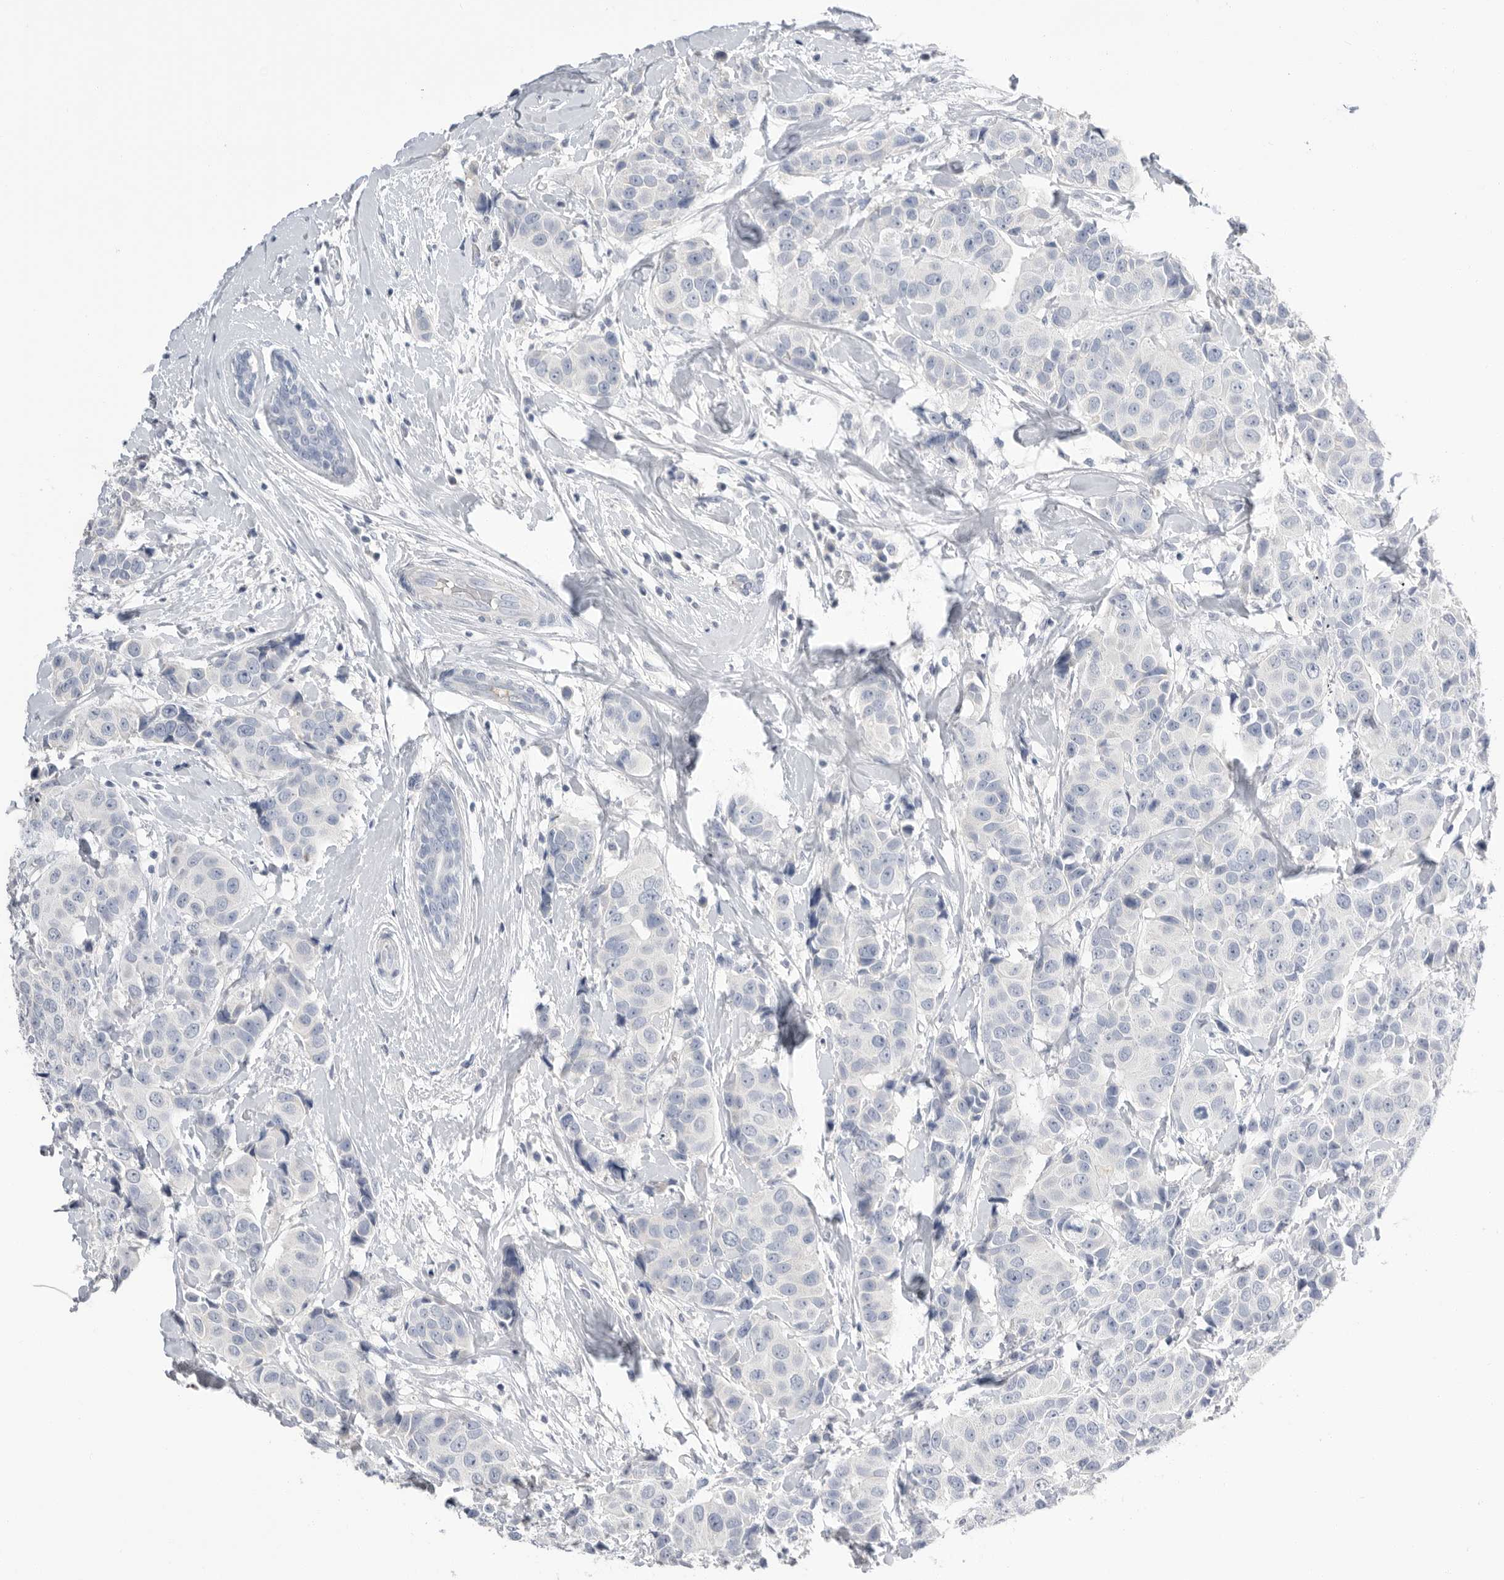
{"staining": {"intensity": "negative", "quantity": "none", "location": "none"}, "tissue": "breast cancer", "cell_type": "Tumor cells", "image_type": "cancer", "snomed": [{"axis": "morphology", "description": "Normal tissue, NOS"}, {"axis": "morphology", "description": "Duct carcinoma"}, {"axis": "topography", "description": "Breast"}], "caption": "Immunohistochemical staining of breast cancer (infiltrating ductal carcinoma) shows no significant positivity in tumor cells. The staining is performed using DAB (3,3'-diaminobenzidine) brown chromogen with nuclei counter-stained in using hematoxylin.", "gene": "APOA2", "patient": {"sex": "female", "age": 39}}